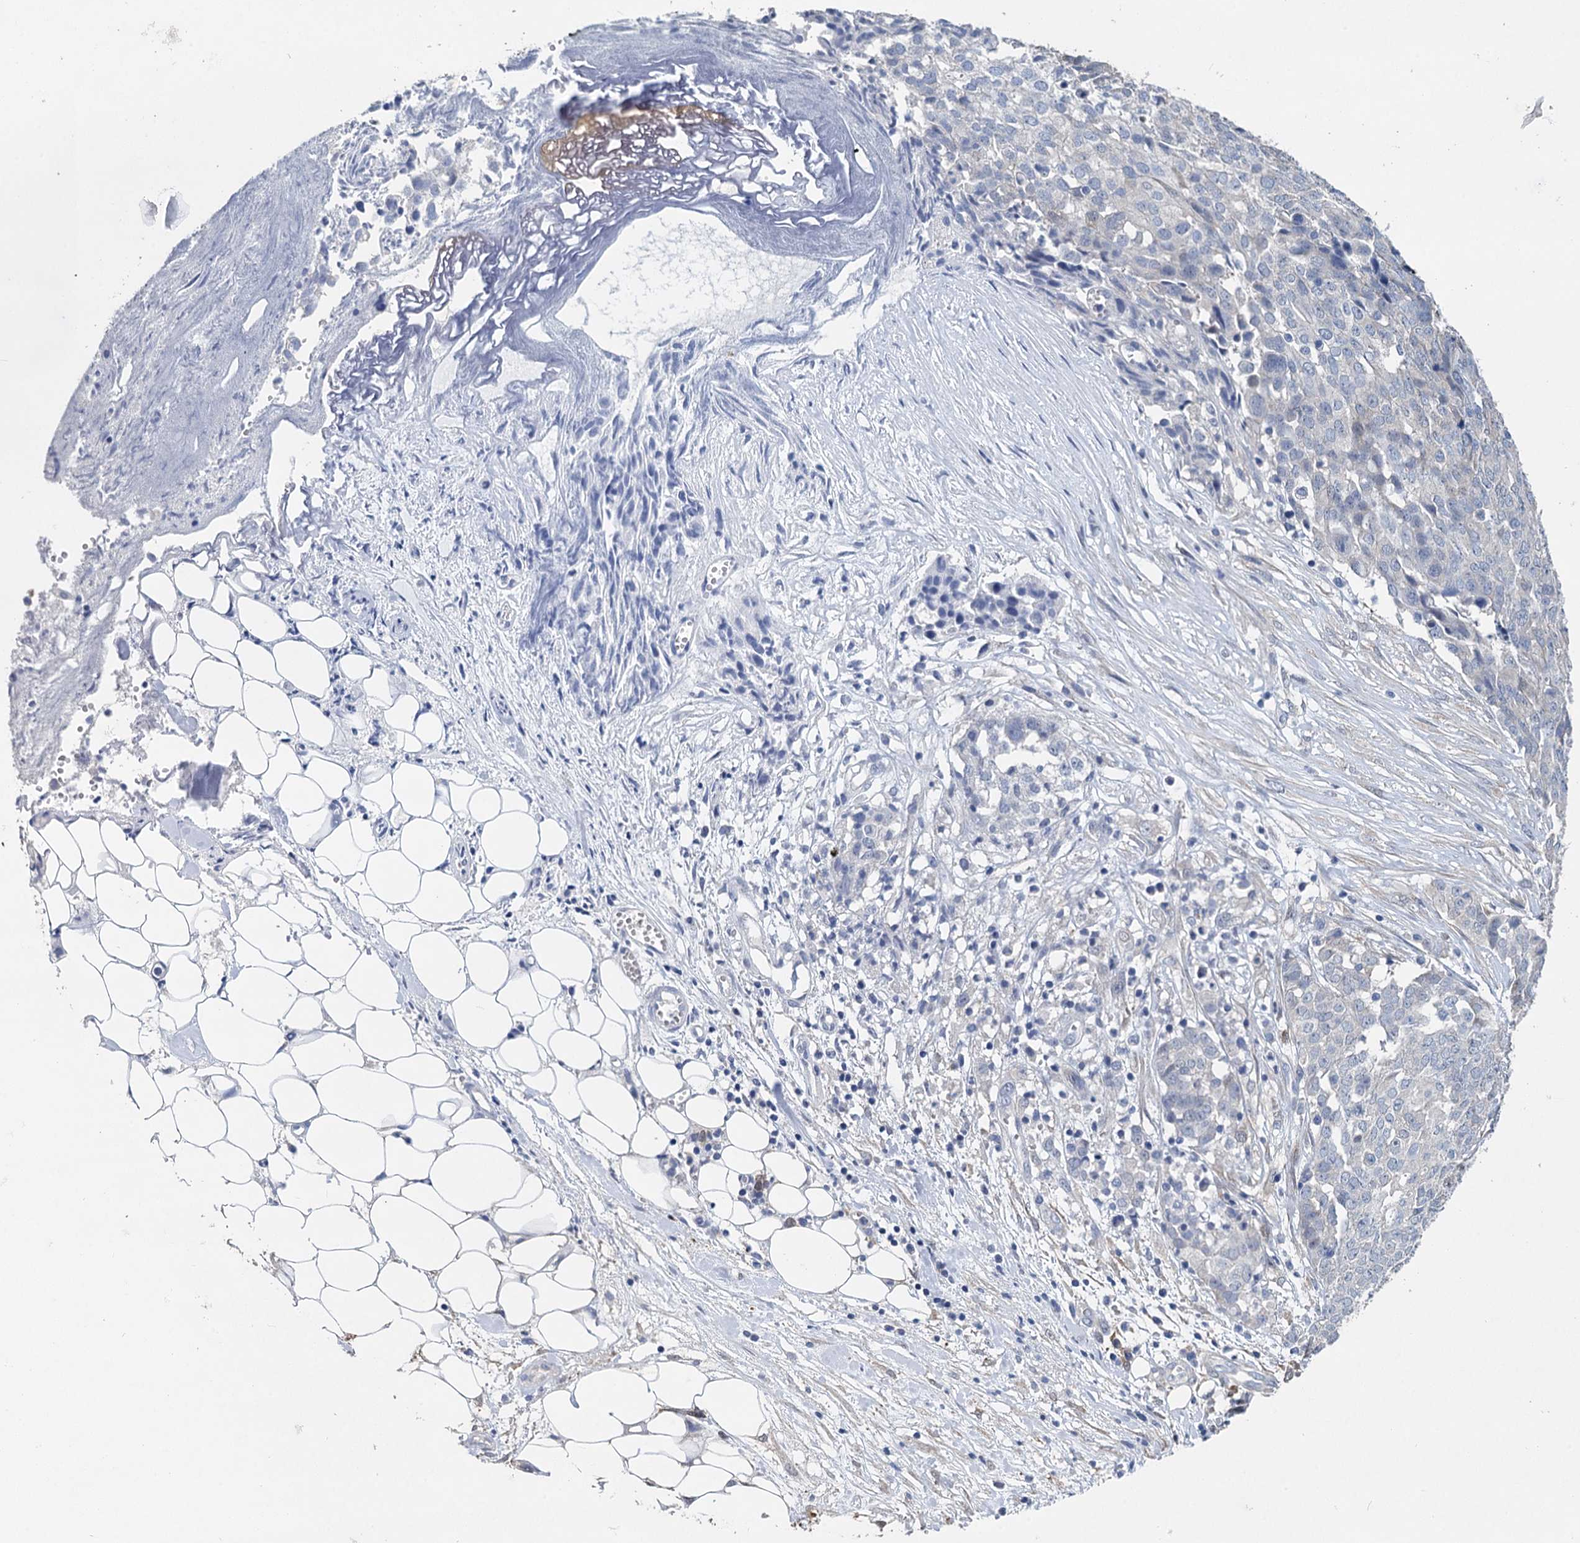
{"staining": {"intensity": "negative", "quantity": "none", "location": "none"}, "tissue": "ovarian cancer", "cell_type": "Tumor cells", "image_type": "cancer", "snomed": [{"axis": "morphology", "description": "Cystadenocarcinoma, serous, NOS"}, {"axis": "topography", "description": "Soft tissue"}, {"axis": "topography", "description": "Ovary"}], "caption": "Ovarian serous cystadenocarcinoma was stained to show a protein in brown. There is no significant staining in tumor cells.", "gene": "GSTM3", "patient": {"sex": "female", "age": 57}}